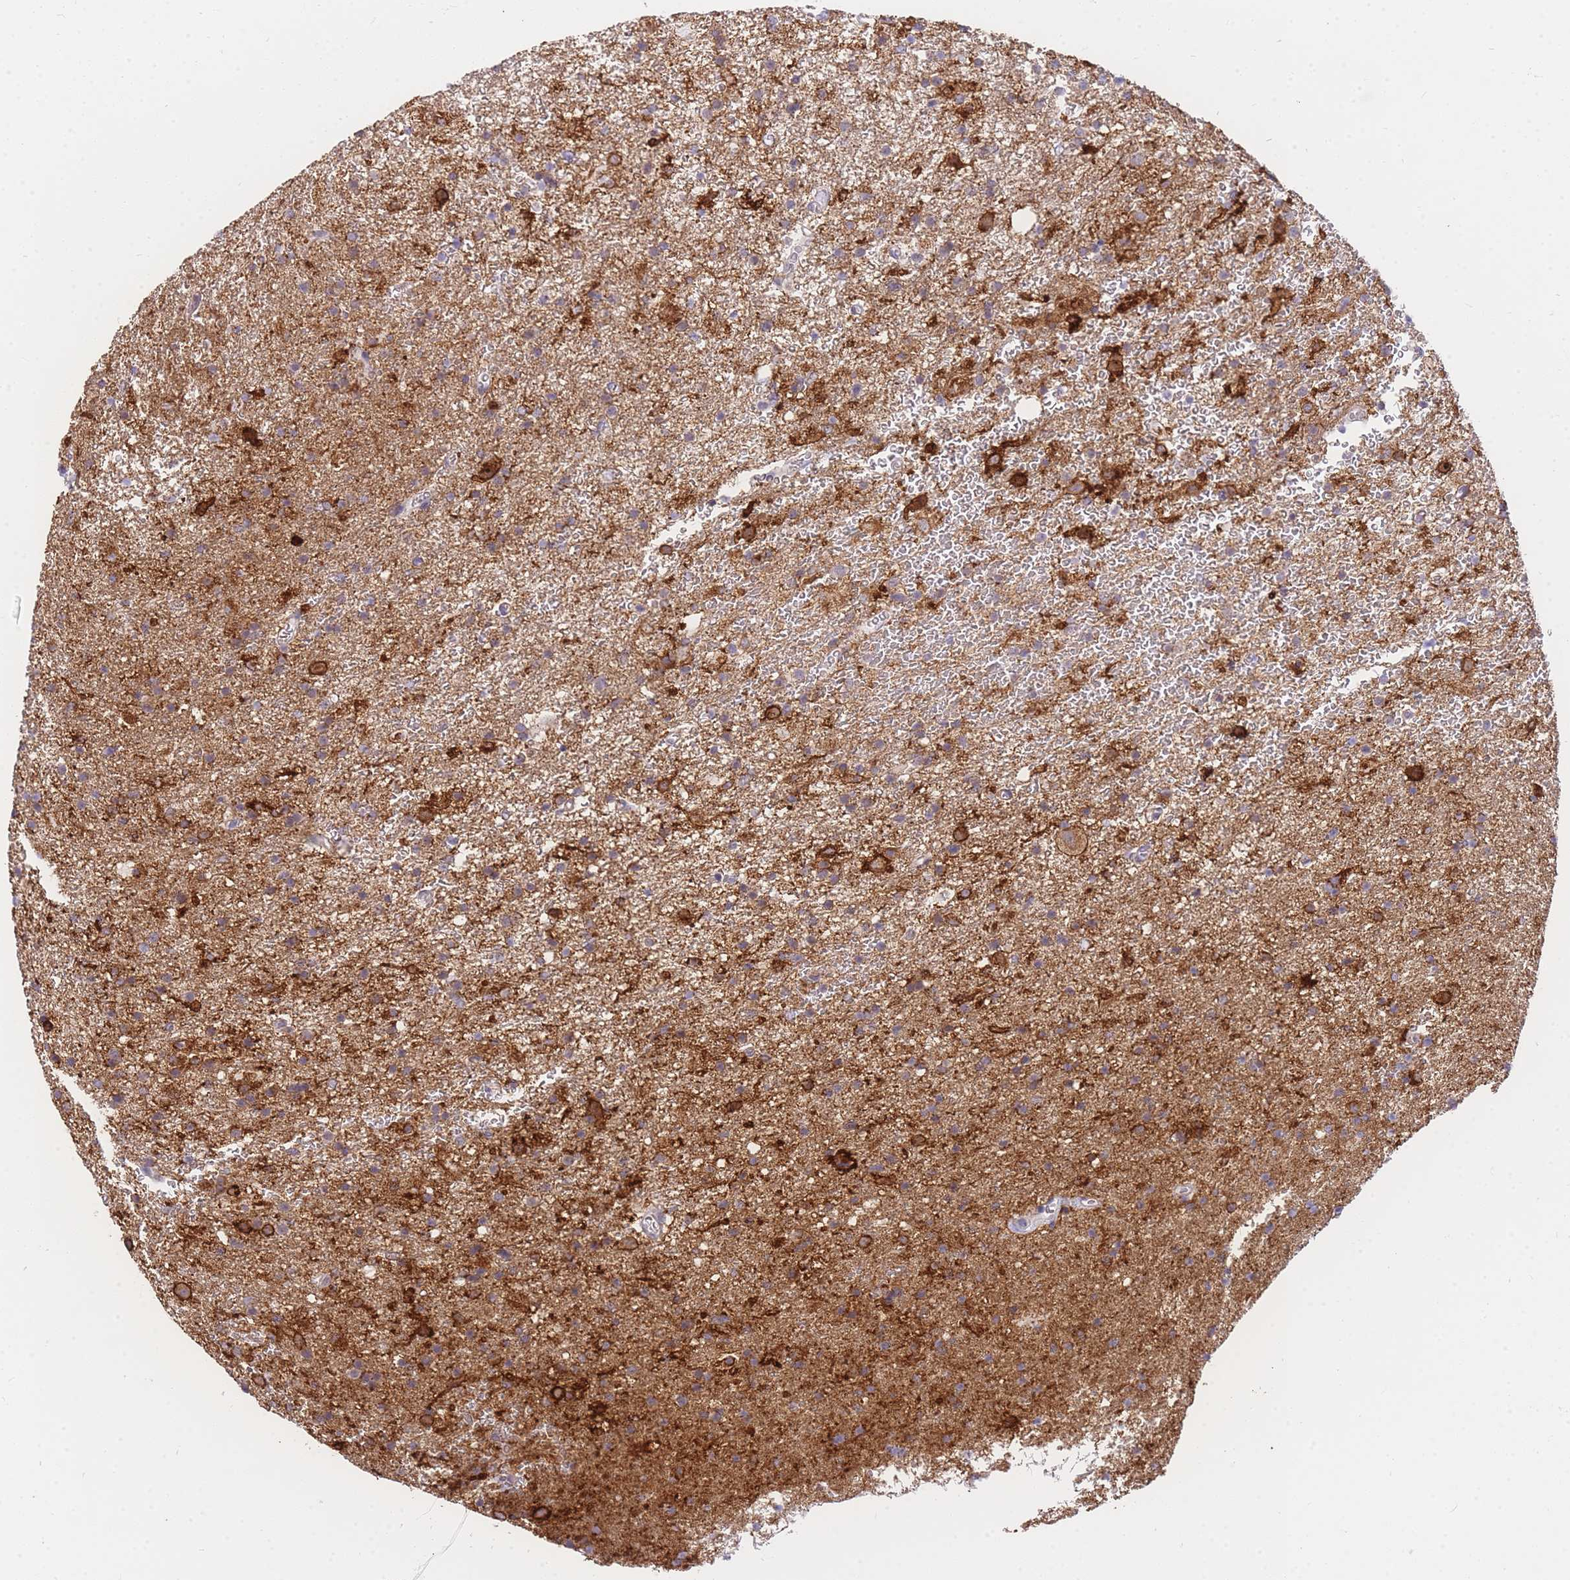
{"staining": {"intensity": "strong", "quantity": "<25%", "location": "cytoplasmic/membranous"}, "tissue": "glioma", "cell_type": "Tumor cells", "image_type": "cancer", "snomed": [{"axis": "morphology", "description": "Glioma, malignant, Low grade"}, {"axis": "topography", "description": "Brain"}], "caption": "A high-resolution image shows IHC staining of glioma, which displays strong cytoplasmic/membranous expression in about <25% of tumor cells.", "gene": "C2orf88", "patient": {"sex": "male", "age": 65}}